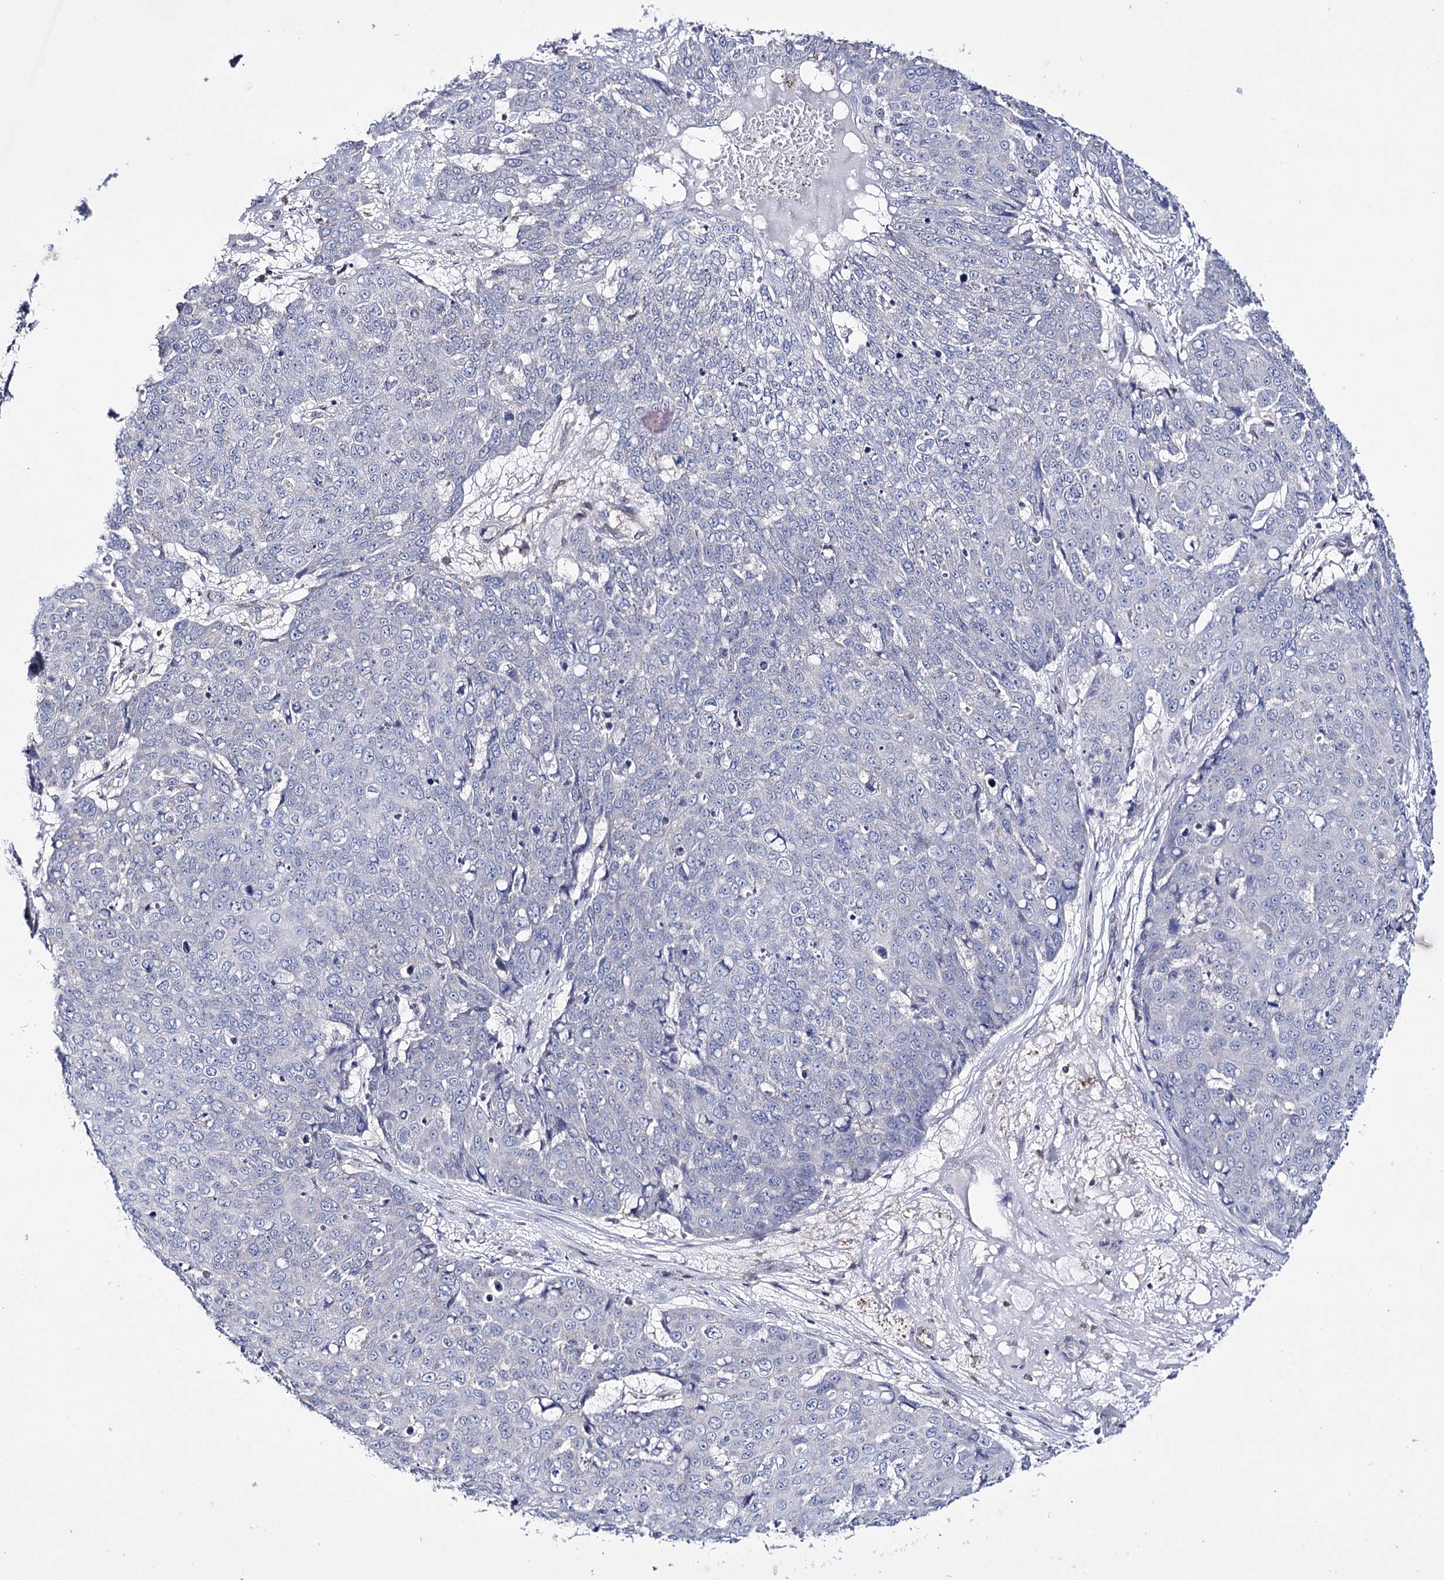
{"staining": {"intensity": "negative", "quantity": "none", "location": "none"}, "tissue": "skin cancer", "cell_type": "Tumor cells", "image_type": "cancer", "snomed": [{"axis": "morphology", "description": "Squamous cell carcinoma, NOS"}, {"axis": "topography", "description": "Skin"}], "caption": "Tumor cells show no significant protein positivity in skin cancer.", "gene": "PTER", "patient": {"sex": "male", "age": 71}}